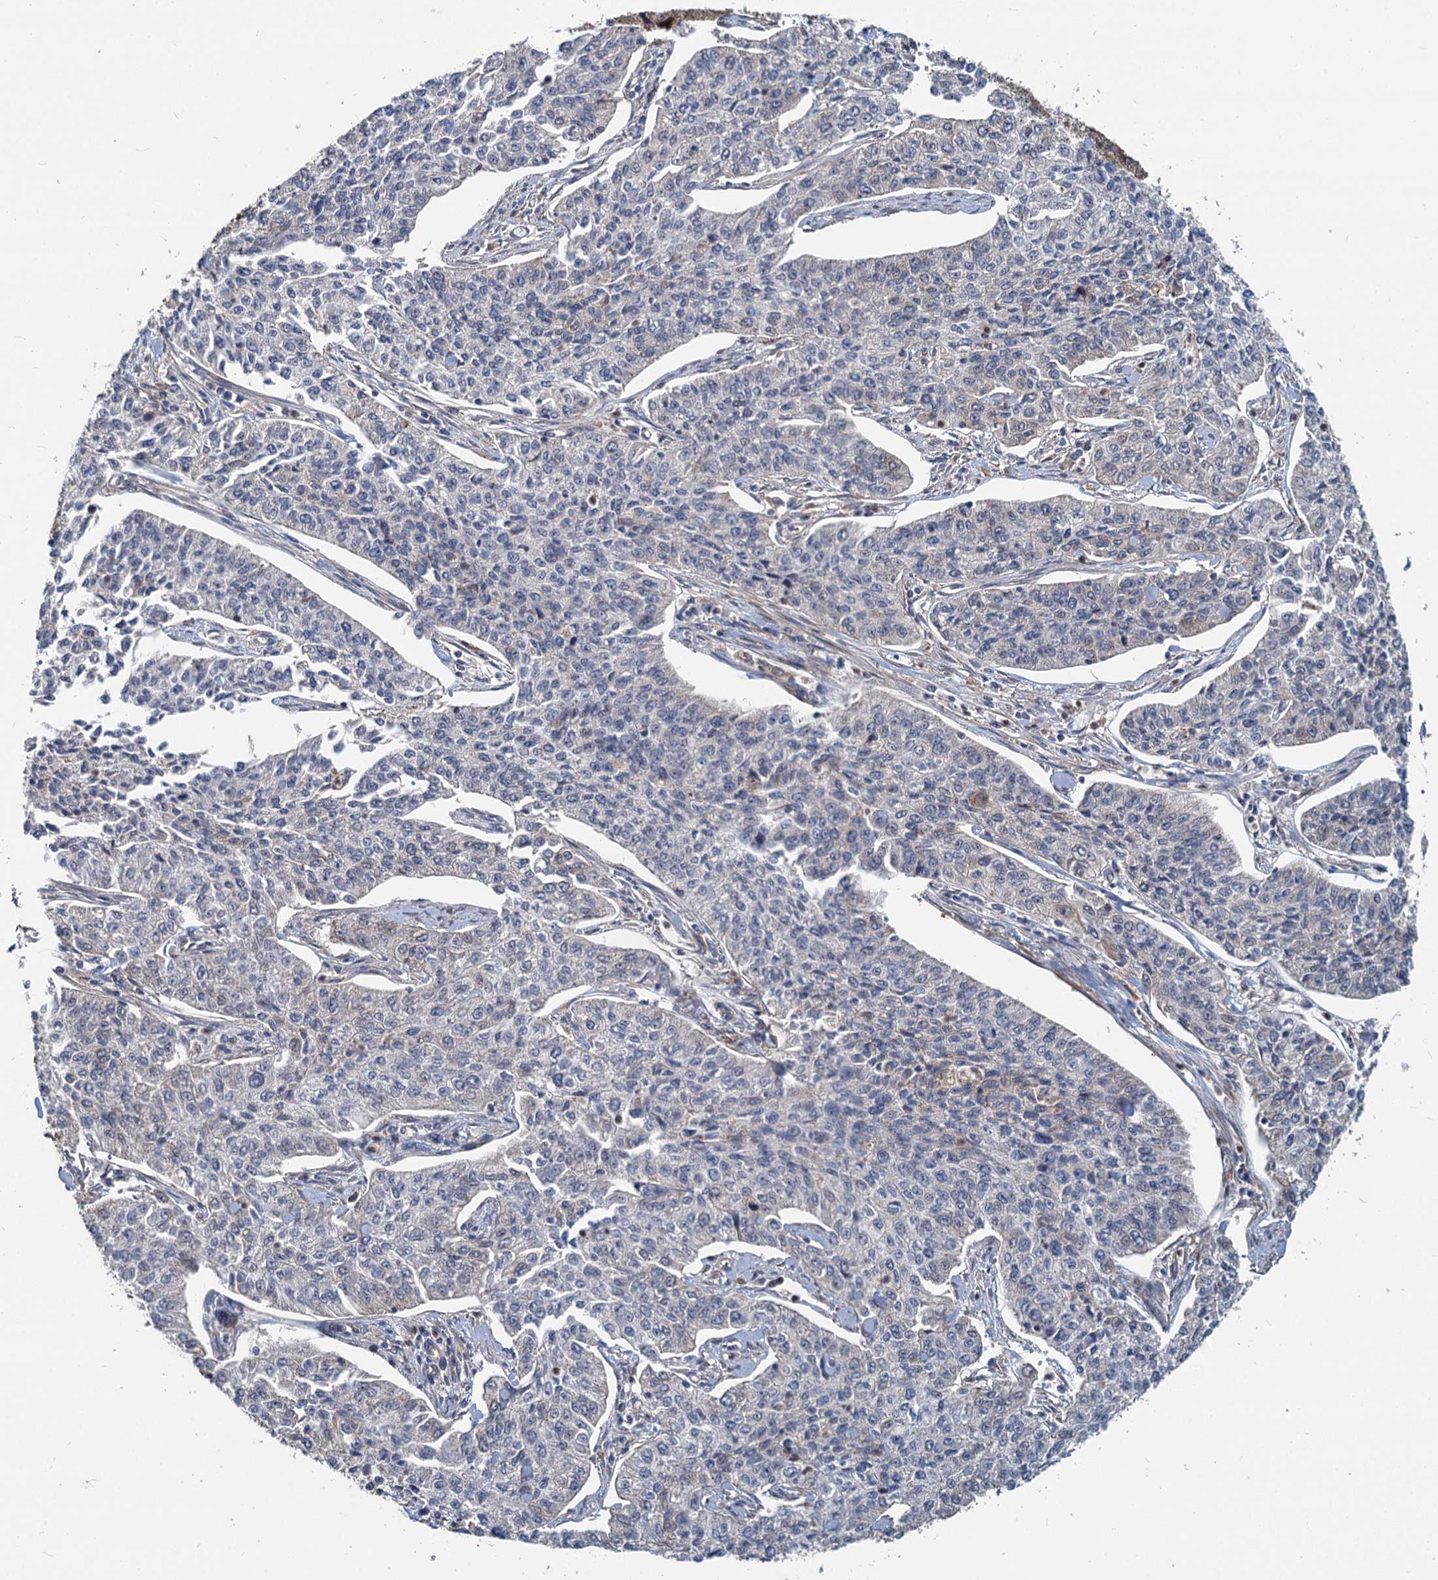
{"staining": {"intensity": "moderate", "quantity": "<25%", "location": "cytoplasmic/membranous"}, "tissue": "cervical cancer", "cell_type": "Tumor cells", "image_type": "cancer", "snomed": [{"axis": "morphology", "description": "Squamous cell carcinoma, NOS"}, {"axis": "topography", "description": "Cervix"}], "caption": "Human squamous cell carcinoma (cervical) stained with a brown dye displays moderate cytoplasmic/membranous positive expression in approximately <25% of tumor cells.", "gene": "STIM1", "patient": {"sex": "female", "age": 35}}